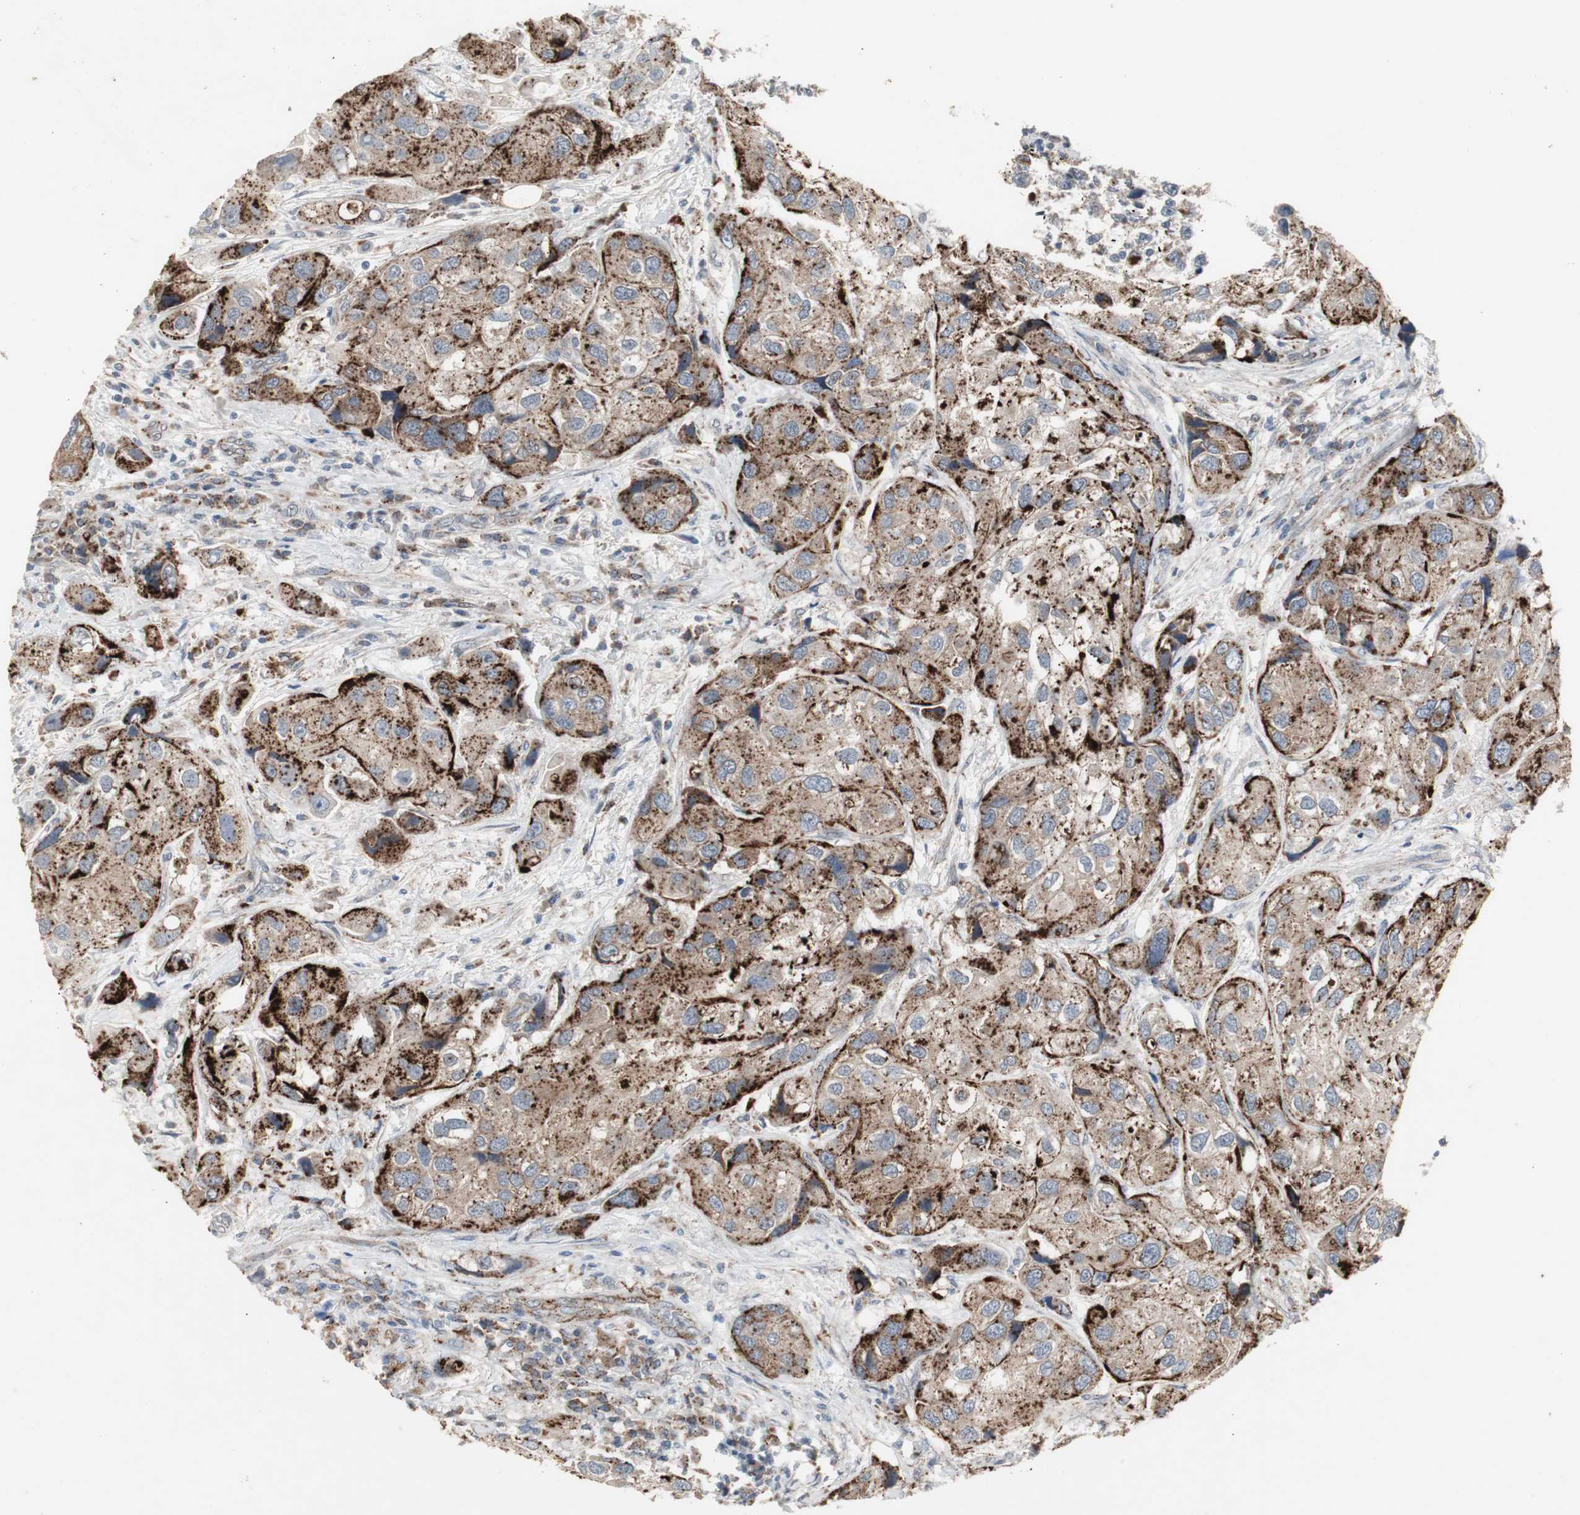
{"staining": {"intensity": "strong", "quantity": ">75%", "location": "cytoplasmic/membranous"}, "tissue": "urothelial cancer", "cell_type": "Tumor cells", "image_type": "cancer", "snomed": [{"axis": "morphology", "description": "Urothelial carcinoma, High grade"}, {"axis": "topography", "description": "Urinary bladder"}], "caption": "Protein positivity by immunohistochemistry shows strong cytoplasmic/membranous positivity in approximately >75% of tumor cells in urothelial carcinoma (high-grade). (Stains: DAB in brown, nuclei in blue, Microscopy: brightfield microscopy at high magnification).", "gene": "GBA1", "patient": {"sex": "female", "age": 64}}